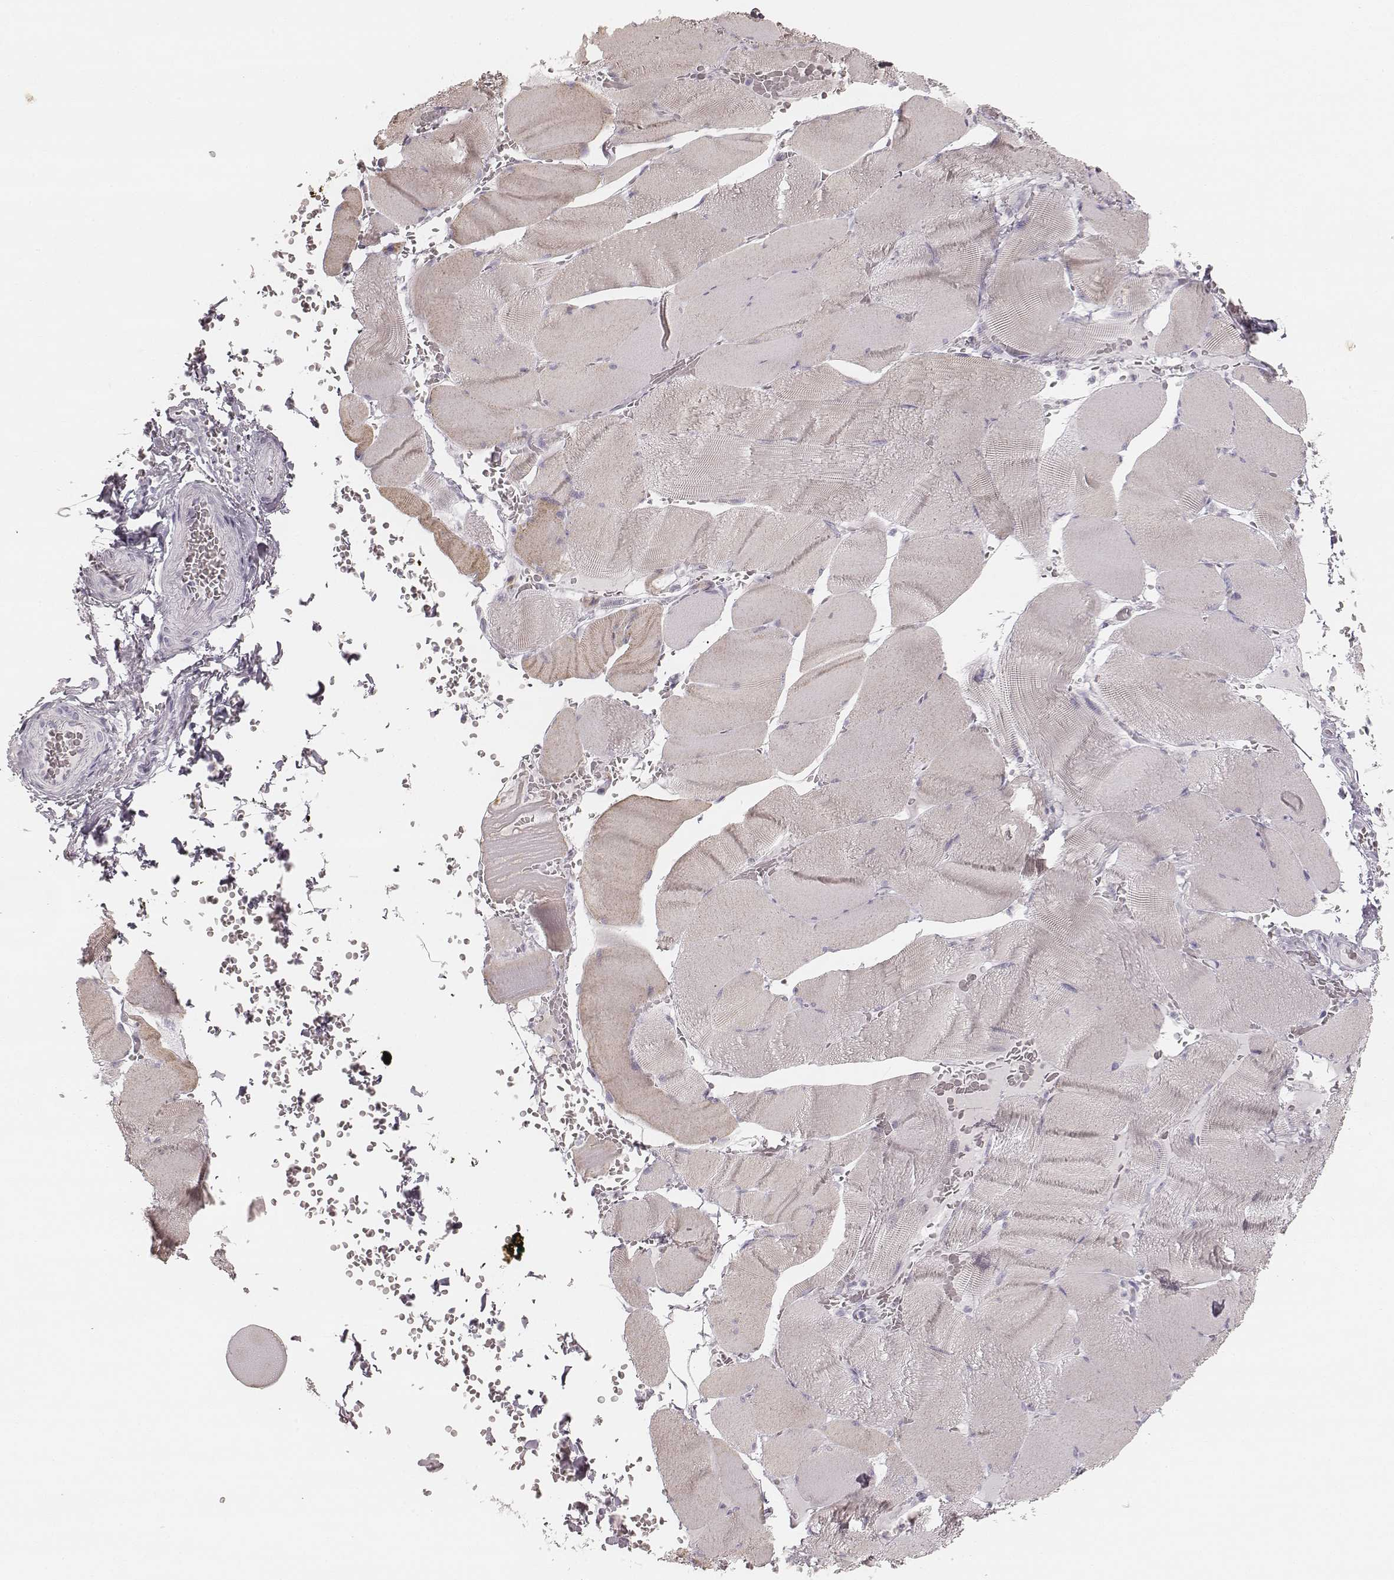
{"staining": {"intensity": "negative", "quantity": "none", "location": "none"}, "tissue": "skeletal muscle", "cell_type": "Myocytes", "image_type": "normal", "snomed": [{"axis": "morphology", "description": "Normal tissue, NOS"}, {"axis": "topography", "description": "Skeletal muscle"}], "caption": "An image of human skeletal muscle is negative for staining in myocytes. Brightfield microscopy of immunohistochemistry stained with DAB (brown) and hematoxylin (blue), captured at high magnification.", "gene": "KRT82", "patient": {"sex": "male", "age": 56}}